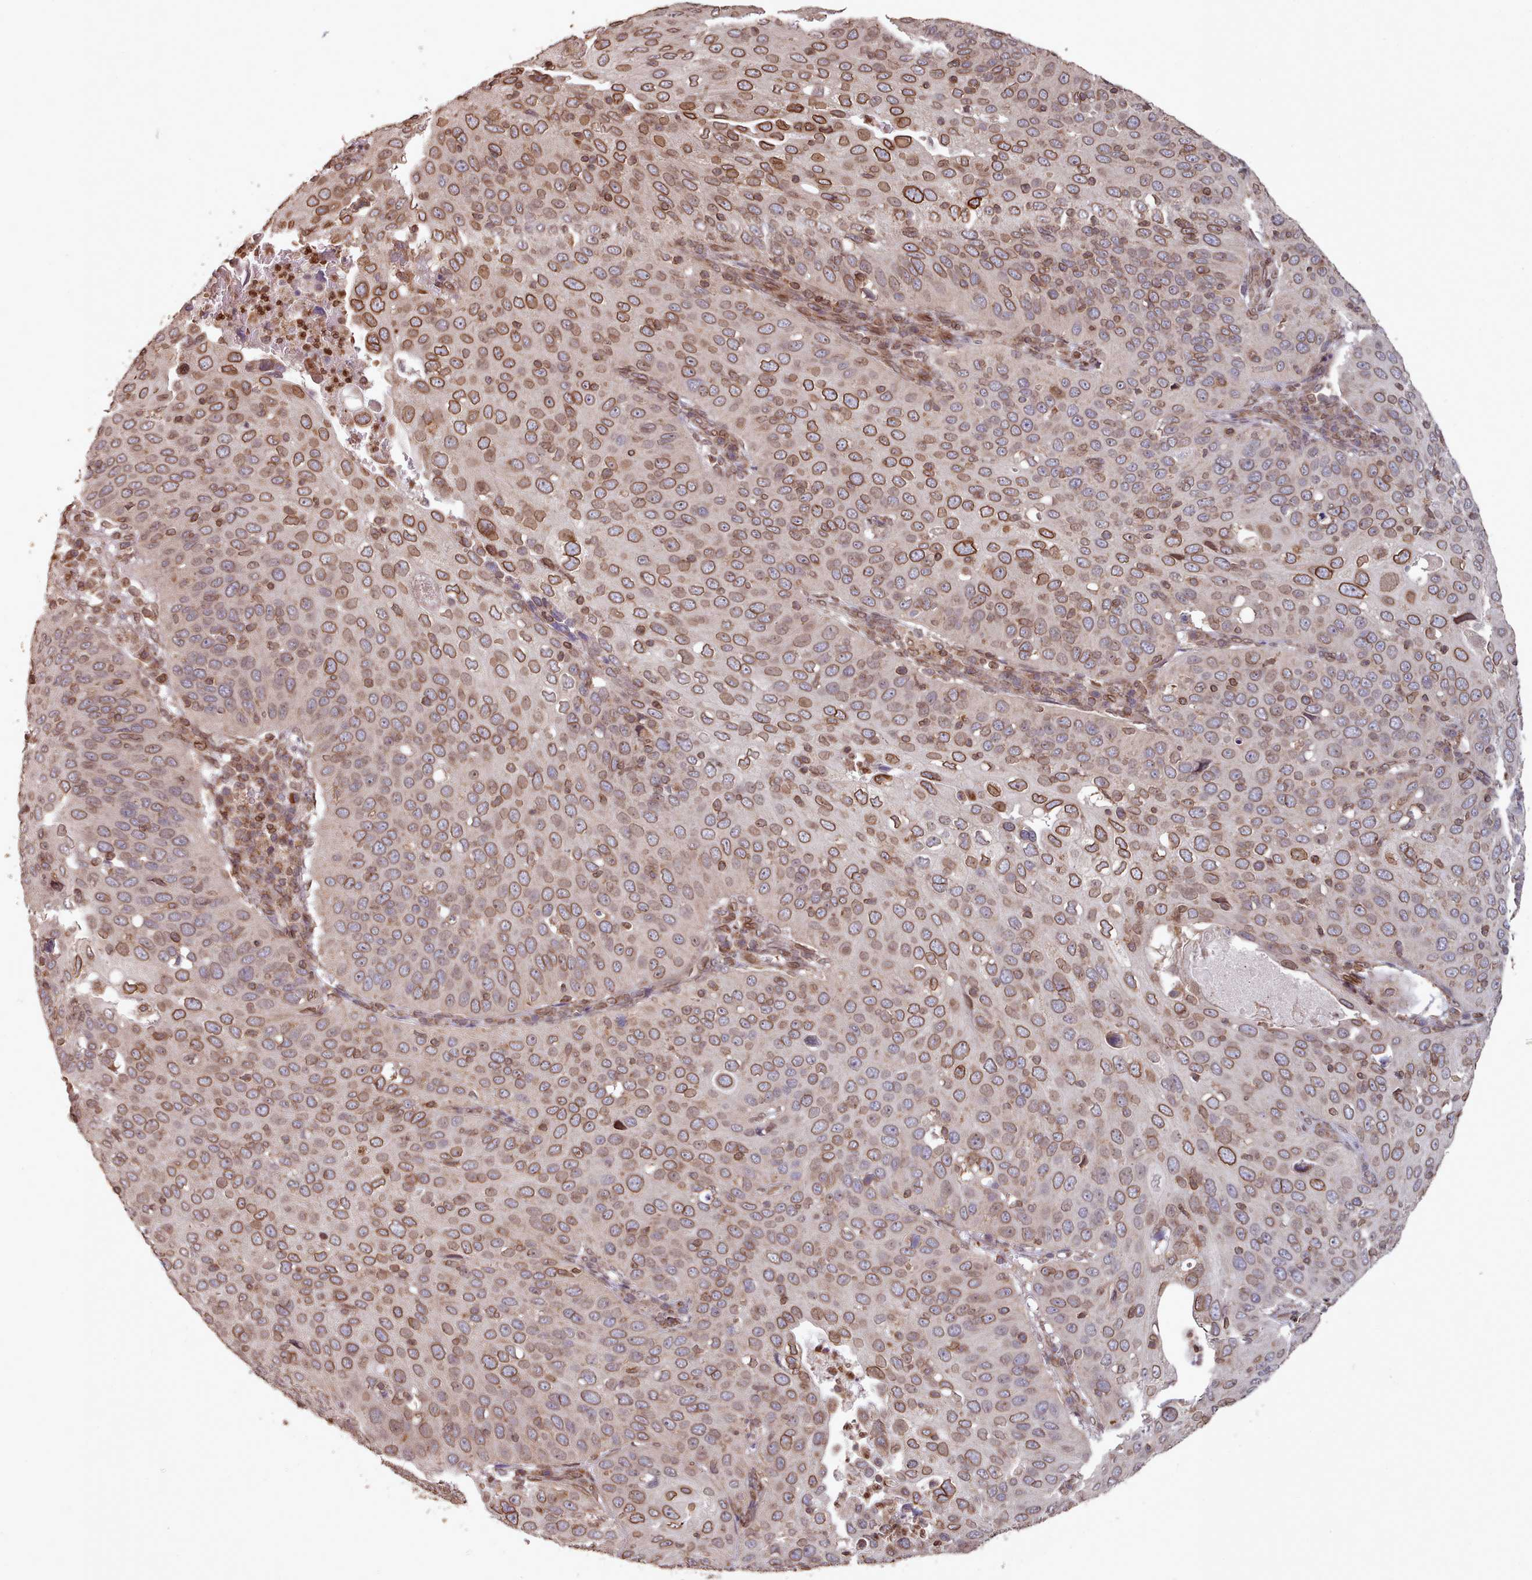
{"staining": {"intensity": "moderate", "quantity": ">75%", "location": "cytoplasmic/membranous,nuclear"}, "tissue": "cervical cancer", "cell_type": "Tumor cells", "image_type": "cancer", "snomed": [{"axis": "morphology", "description": "Squamous cell carcinoma, NOS"}, {"axis": "topography", "description": "Cervix"}], "caption": "Tumor cells demonstrate medium levels of moderate cytoplasmic/membranous and nuclear staining in about >75% of cells in human cervical cancer.", "gene": "TOR1AIP1", "patient": {"sex": "female", "age": 36}}